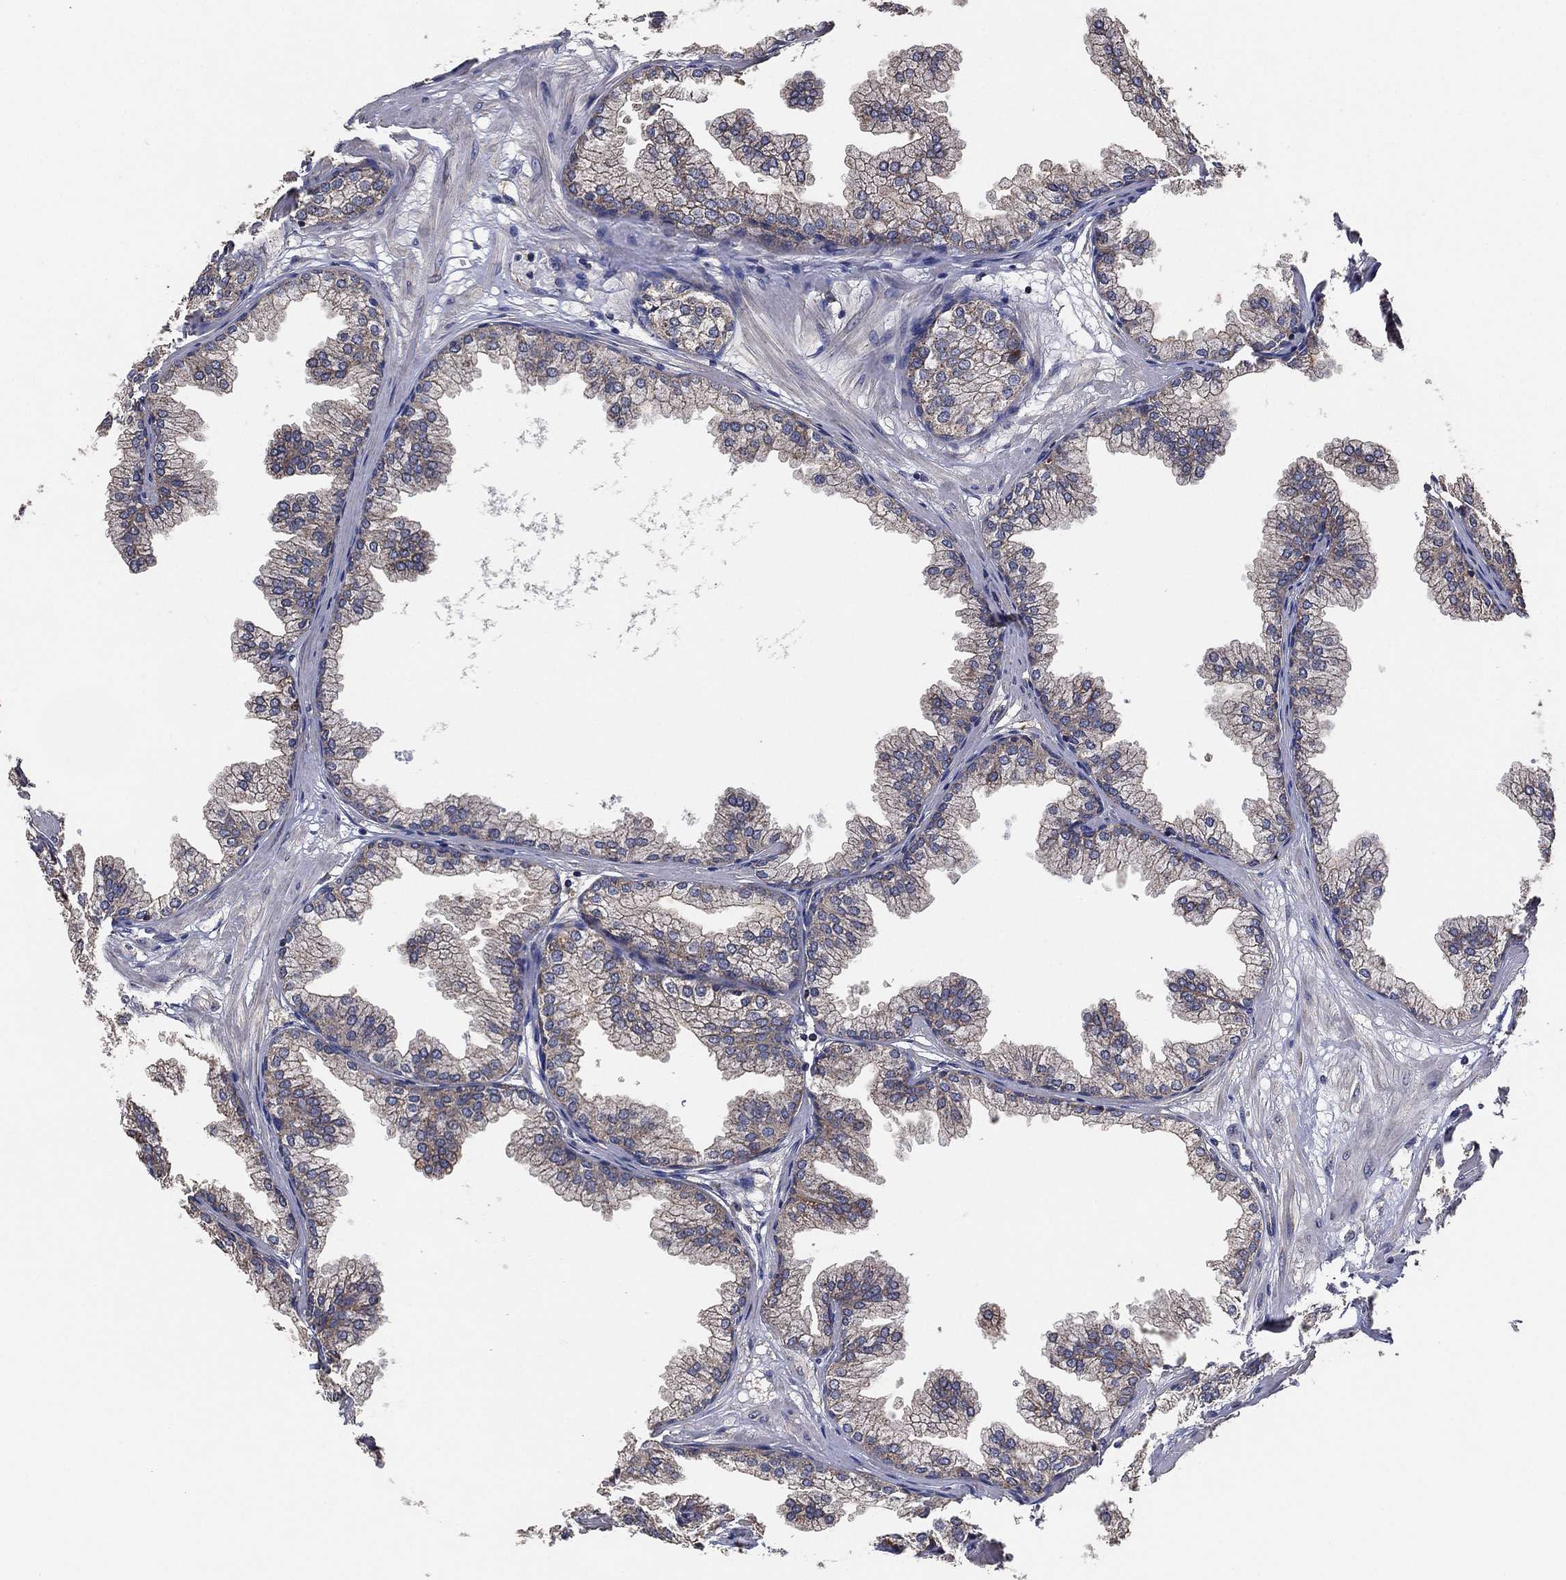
{"staining": {"intensity": "moderate", "quantity": "<25%", "location": "cytoplasmic/membranous"}, "tissue": "prostate", "cell_type": "Glandular cells", "image_type": "normal", "snomed": [{"axis": "morphology", "description": "Normal tissue, NOS"}, {"axis": "topography", "description": "Prostate"}], "caption": "This photomicrograph demonstrates unremarkable prostate stained with immunohistochemistry to label a protein in brown. The cytoplasmic/membranous of glandular cells show moderate positivity for the protein. Nuclei are counter-stained blue.", "gene": "LIMD1", "patient": {"sex": "male", "age": 37}}